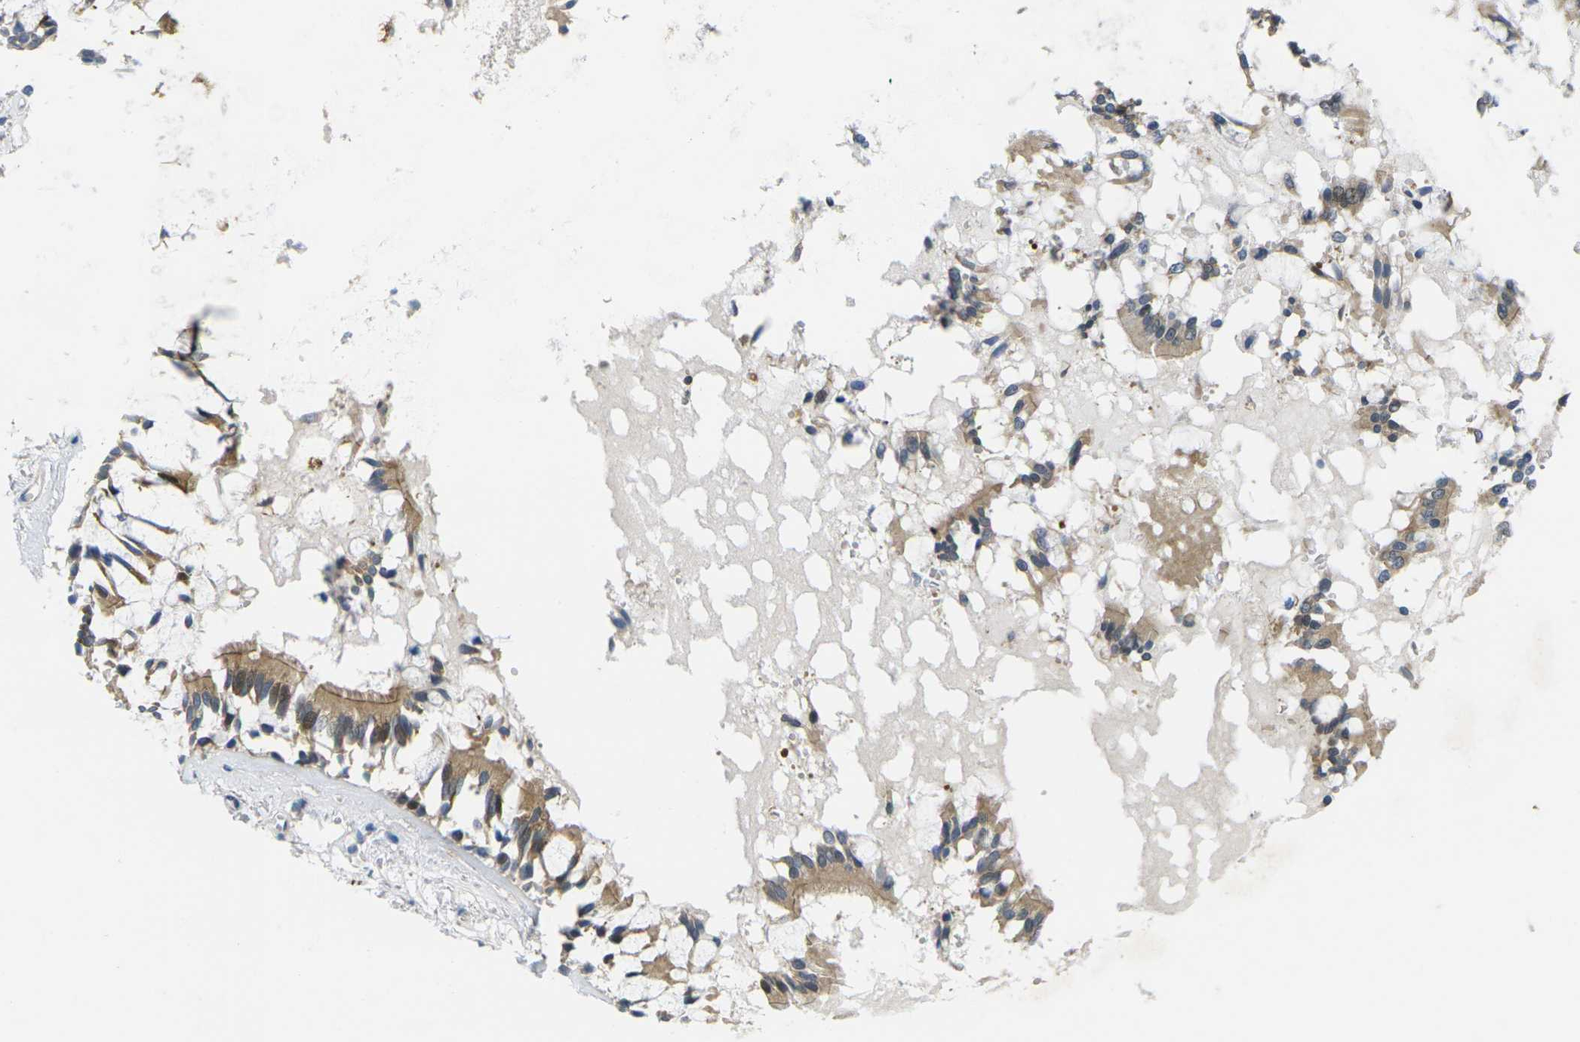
{"staining": {"intensity": "strong", "quantity": ">75%", "location": "cytoplasmic/membranous"}, "tissue": "bronchus", "cell_type": "Respiratory epithelial cells", "image_type": "normal", "snomed": [{"axis": "morphology", "description": "Normal tissue, NOS"}, {"axis": "morphology", "description": "Inflammation, NOS"}, {"axis": "topography", "description": "Cartilage tissue"}, {"axis": "topography", "description": "Lung"}], "caption": "Normal bronchus exhibits strong cytoplasmic/membranous staining in about >75% of respiratory epithelial cells.", "gene": "ROBO2", "patient": {"sex": "male", "age": 71}}